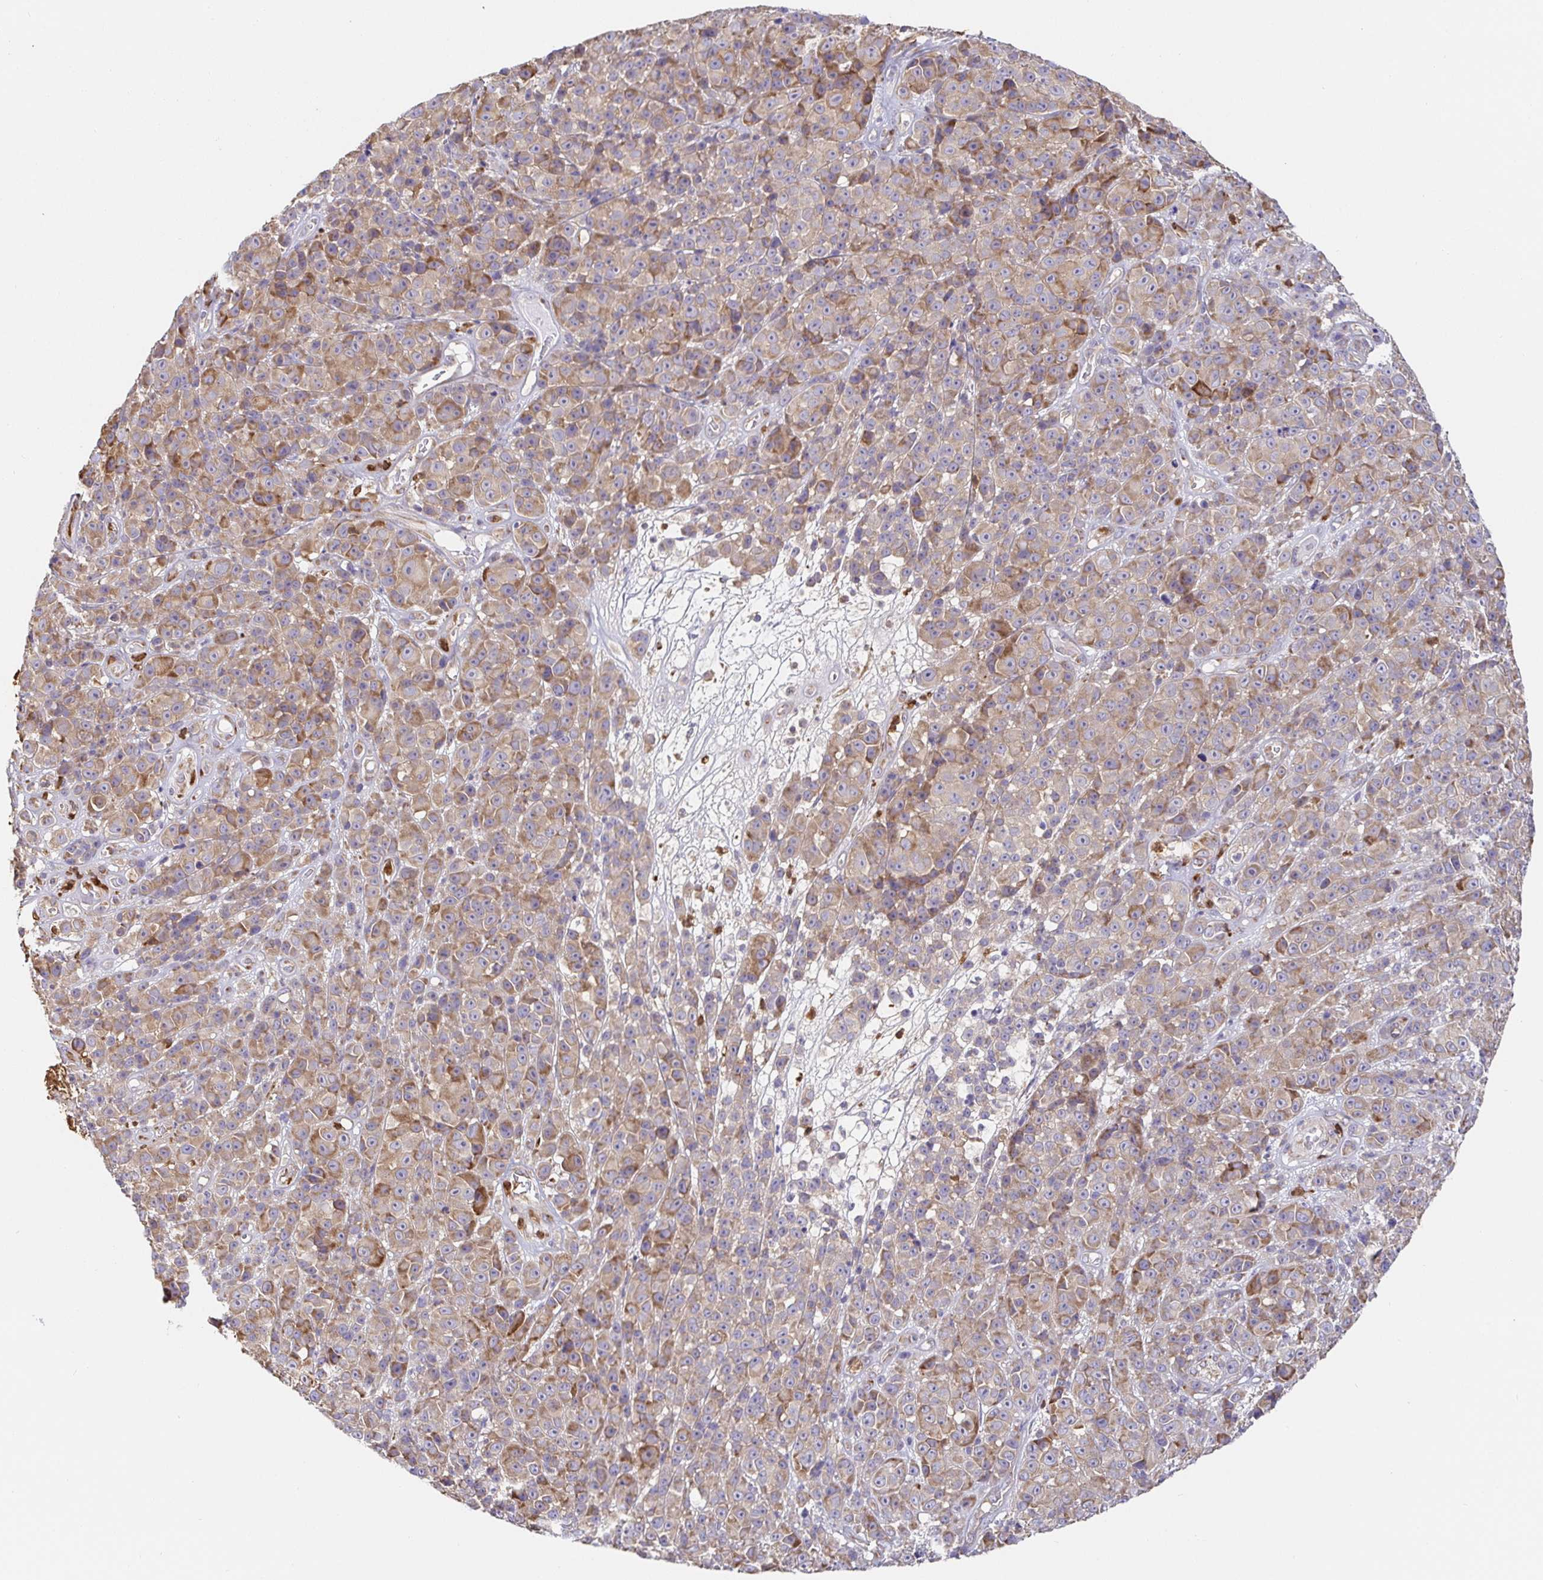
{"staining": {"intensity": "weak", "quantity": ">75%", "location": "cytoplasmic/membranous"}, "tissue": "melanoma", "cell_type": "Tumor cells", "image_type": "cancer", "snomed": [{"axis": "morphology", "description": "Malignant melanoma, NOS"}, {"axis": "topography", "description": "Skin"}, {"axis": "topography", "description": "Skin of back"}], "caption": "This image shows immunohistochemistry (IHC) staining of melanoma, with low weak cytoplasmic/membranous expression in about >75% of tumor cells.", "gene": "PDPK1", "patient": {"sex": "male", "age": 91}}